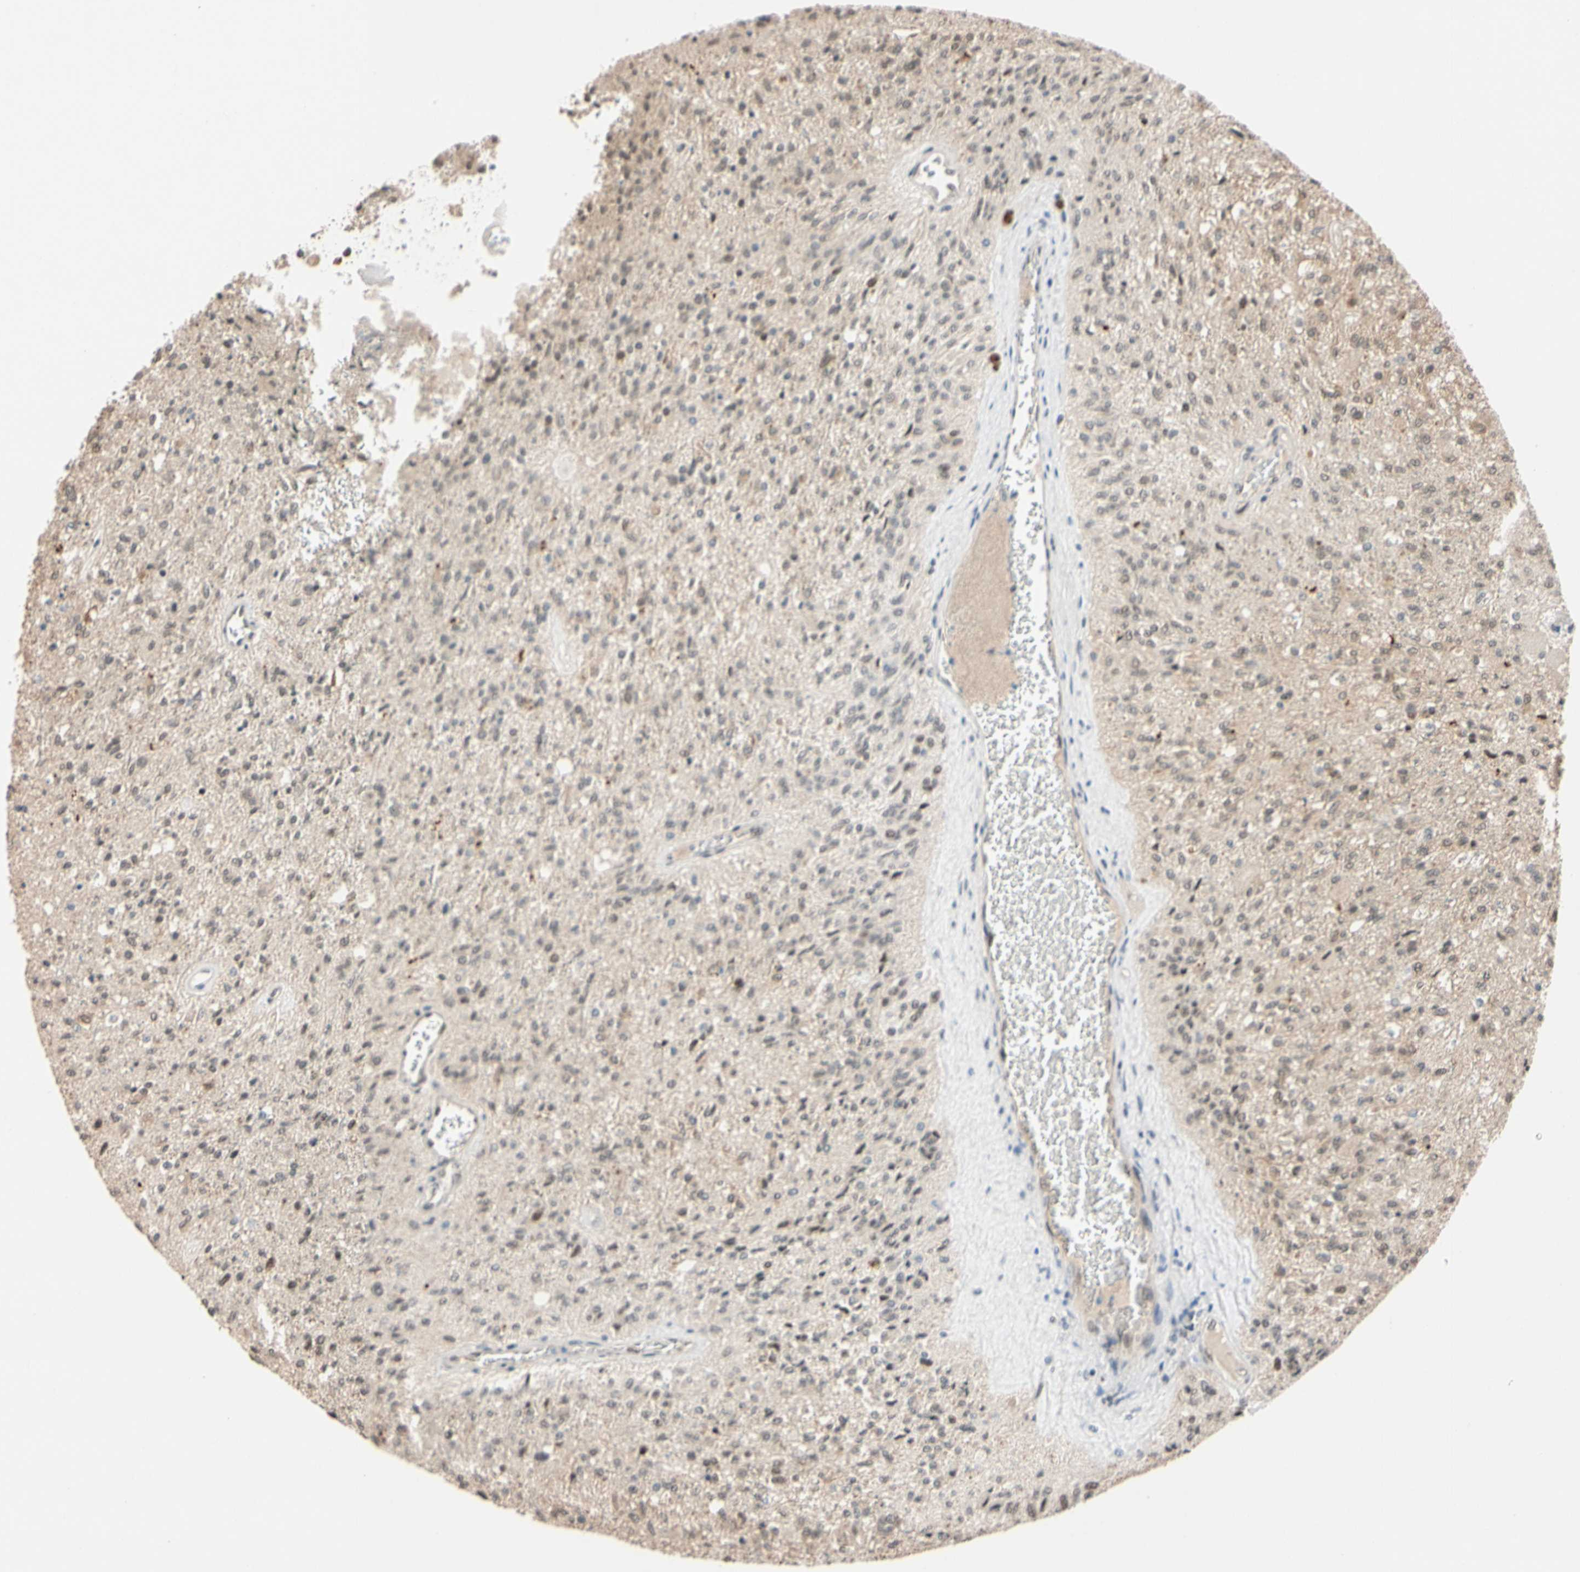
{"staining": {"intensity": "weak", "quantity": "<25%", "location": "nuclear"}, "tissue": "glioma", "cell_type": "Tumor cells", "image_type": "cancer", "snomed": [{"axis": "morphology", "description": "Normal tissue, NOS"}, {"axis": "morphology", "description": "Glioma, malignant, High grade"}, {"axis": "topography", "description": "Cerebral cortex"}], "caption": "The IHC photomicrograph has no significant expression in tumor cells of glioma tissue. (Stains: DAB immunohistochemistry (IHC) with hematoxylin counter stain, Microscopy: brightfield microscopy at high magnification).", "gene": "TAF4", "patient": {"sex": "male", "age": 77}}